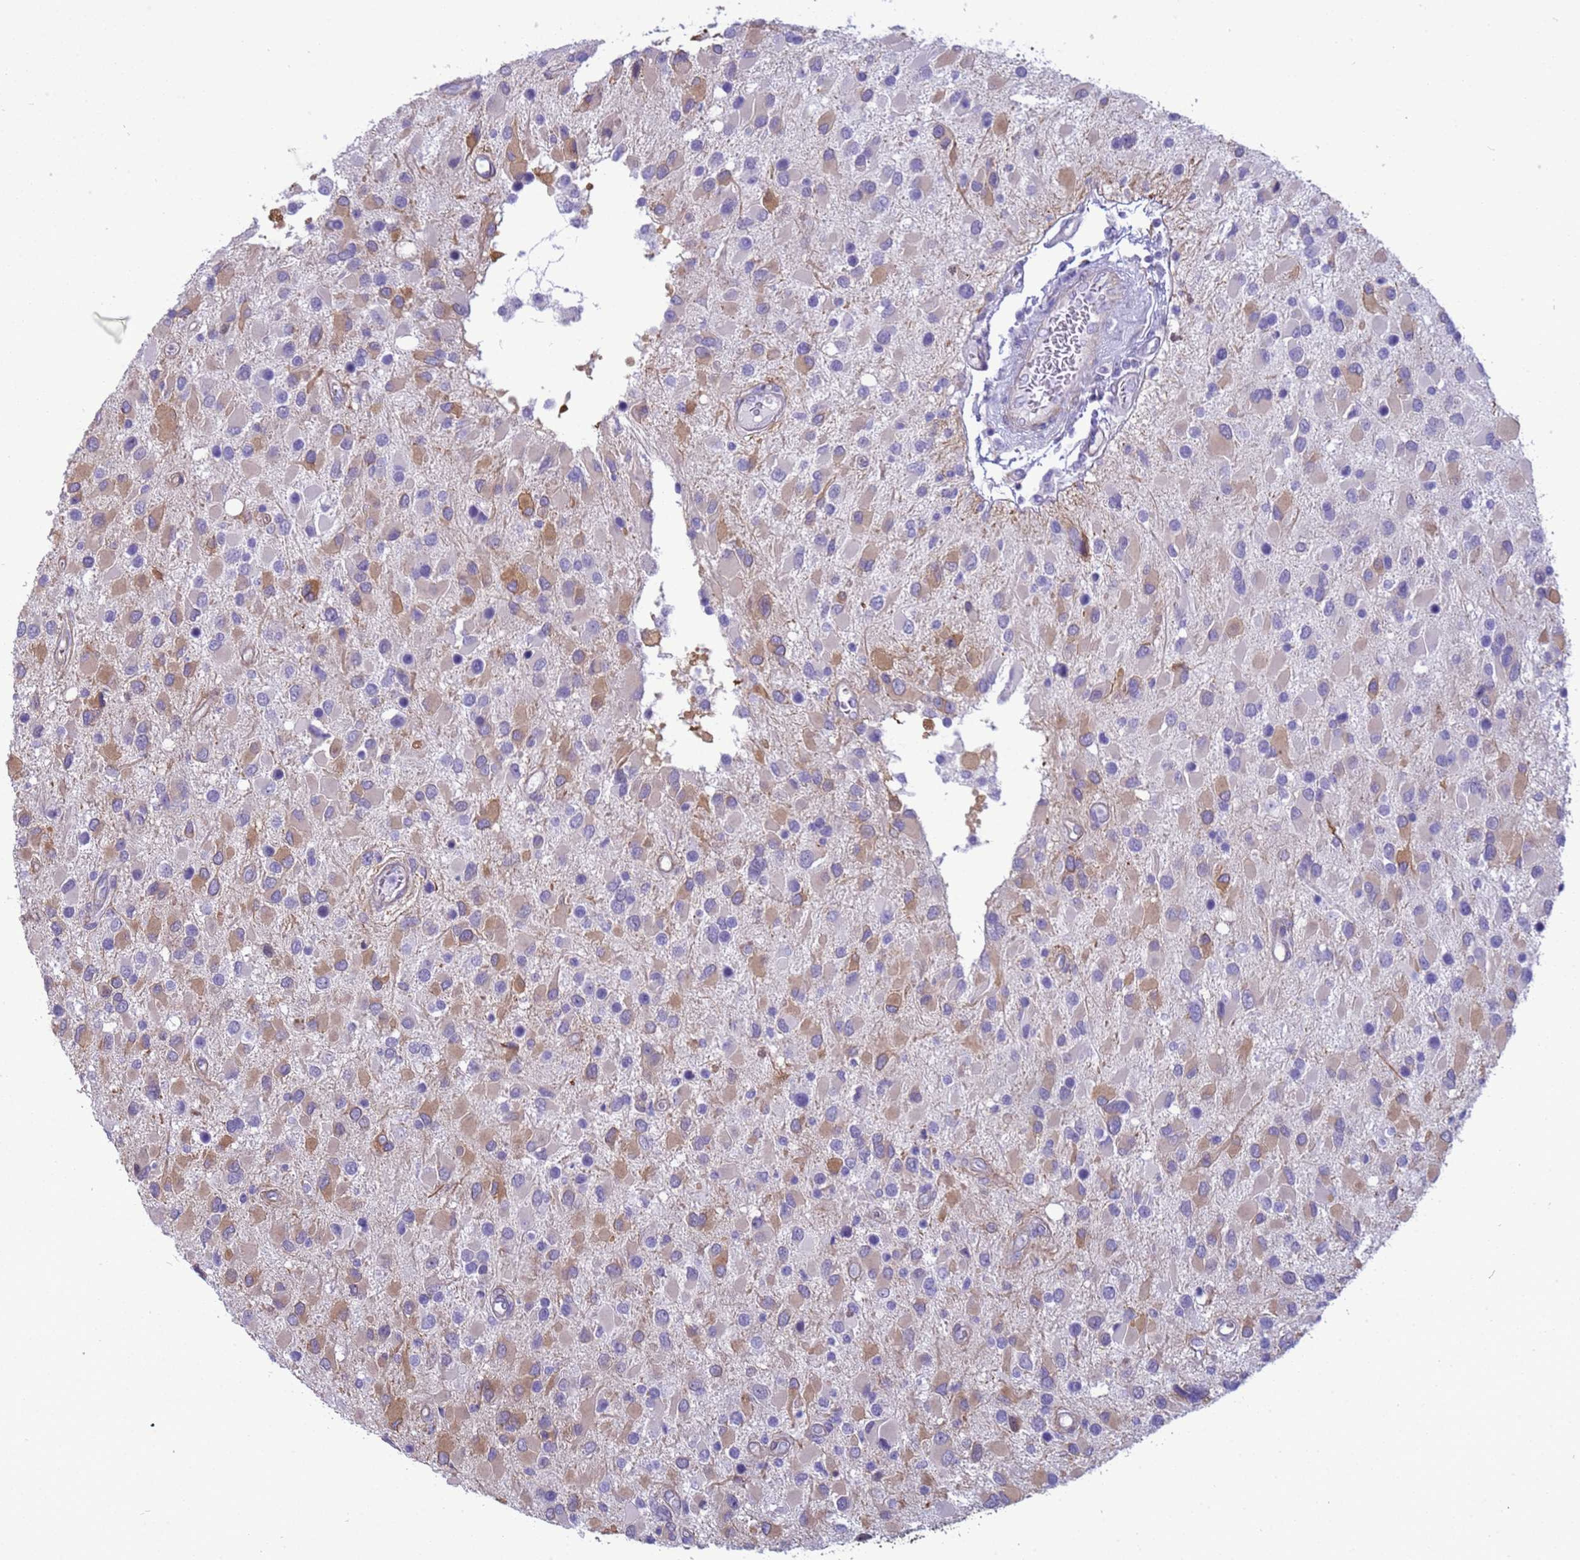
{"staining": {"intensity": "moderate", "quantity": "25%-75%", "location": "cytoplasmic/membranous"}, "tissue": "glioma", "cell_type": "Tumor cells", "image_type": "cancer", "snomed": [{"axis": "morphology", "description": "Glioma, malignant, High grade"}, {"axis": "topography", "description": "Brain"}], "caption": "Immunohistochemistry of glioma reveals medium levels of moderate cytoplasmic/membranous expression in about 25%-75% of tumor cells.", "gene": "ITGB4", "patient": {"sex": "male", "age": 53}}